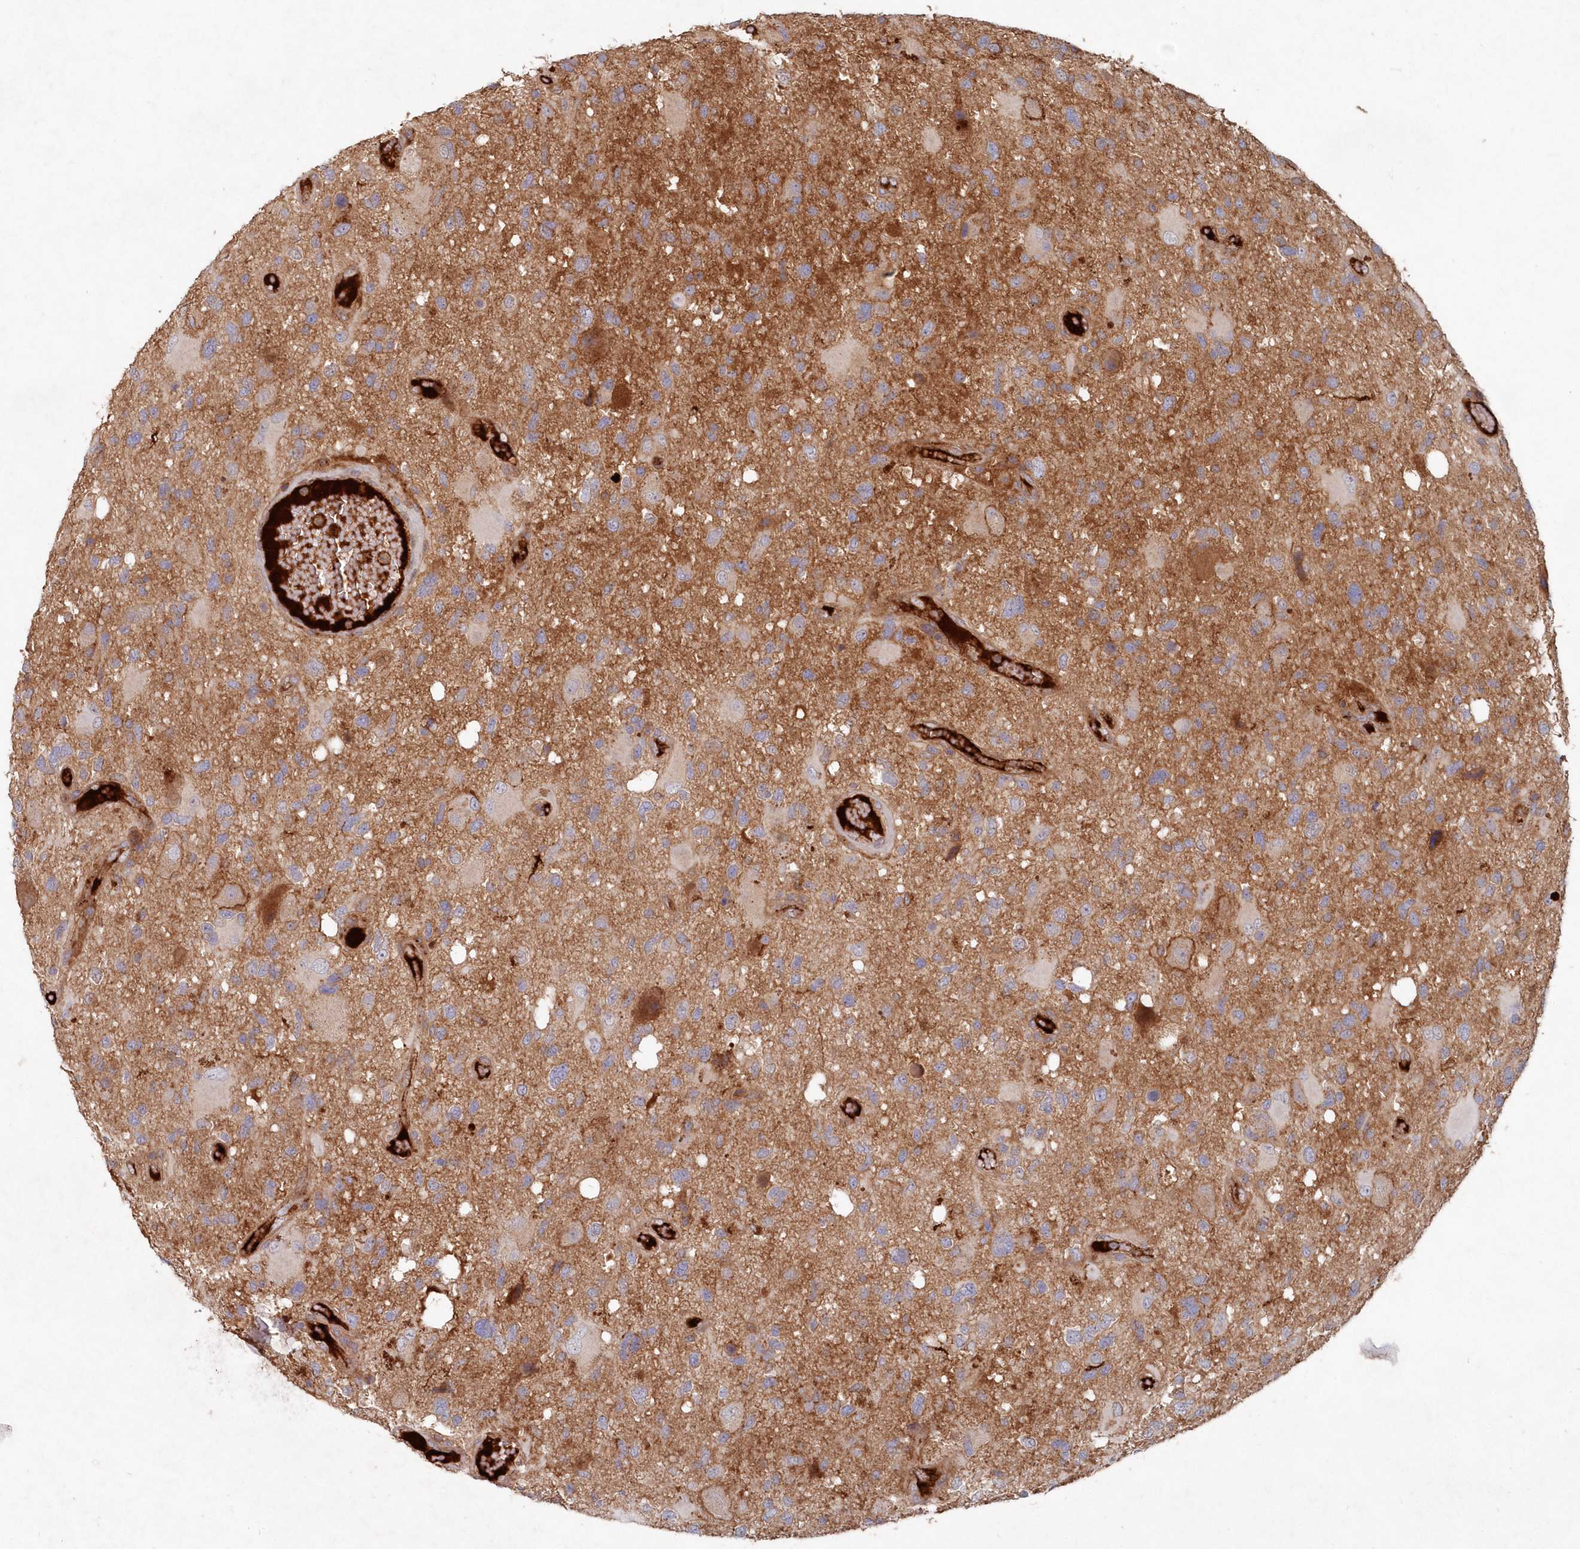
{"staining": {"intensity": "weak", "quantity": "25%-75%", "location": "cytoplasmic/membranous"}, "tissue": "glioma", "cell_type": "Tumor cells", "image_type": "cancer", "snomed": [{"axis": "morphology", "description": "Glioma, malignant, High grade"}, {"axis": "topography", "description": "Brain"}], "caption": "Tumor cells exhibit low levels of weak cytoplasmic/membranous positivity in approximately 25%-75% of cells in human malignant glioma (high-grade).", "gene": "ABHD14B", "patient": {"sex": "male", "age": 33}}